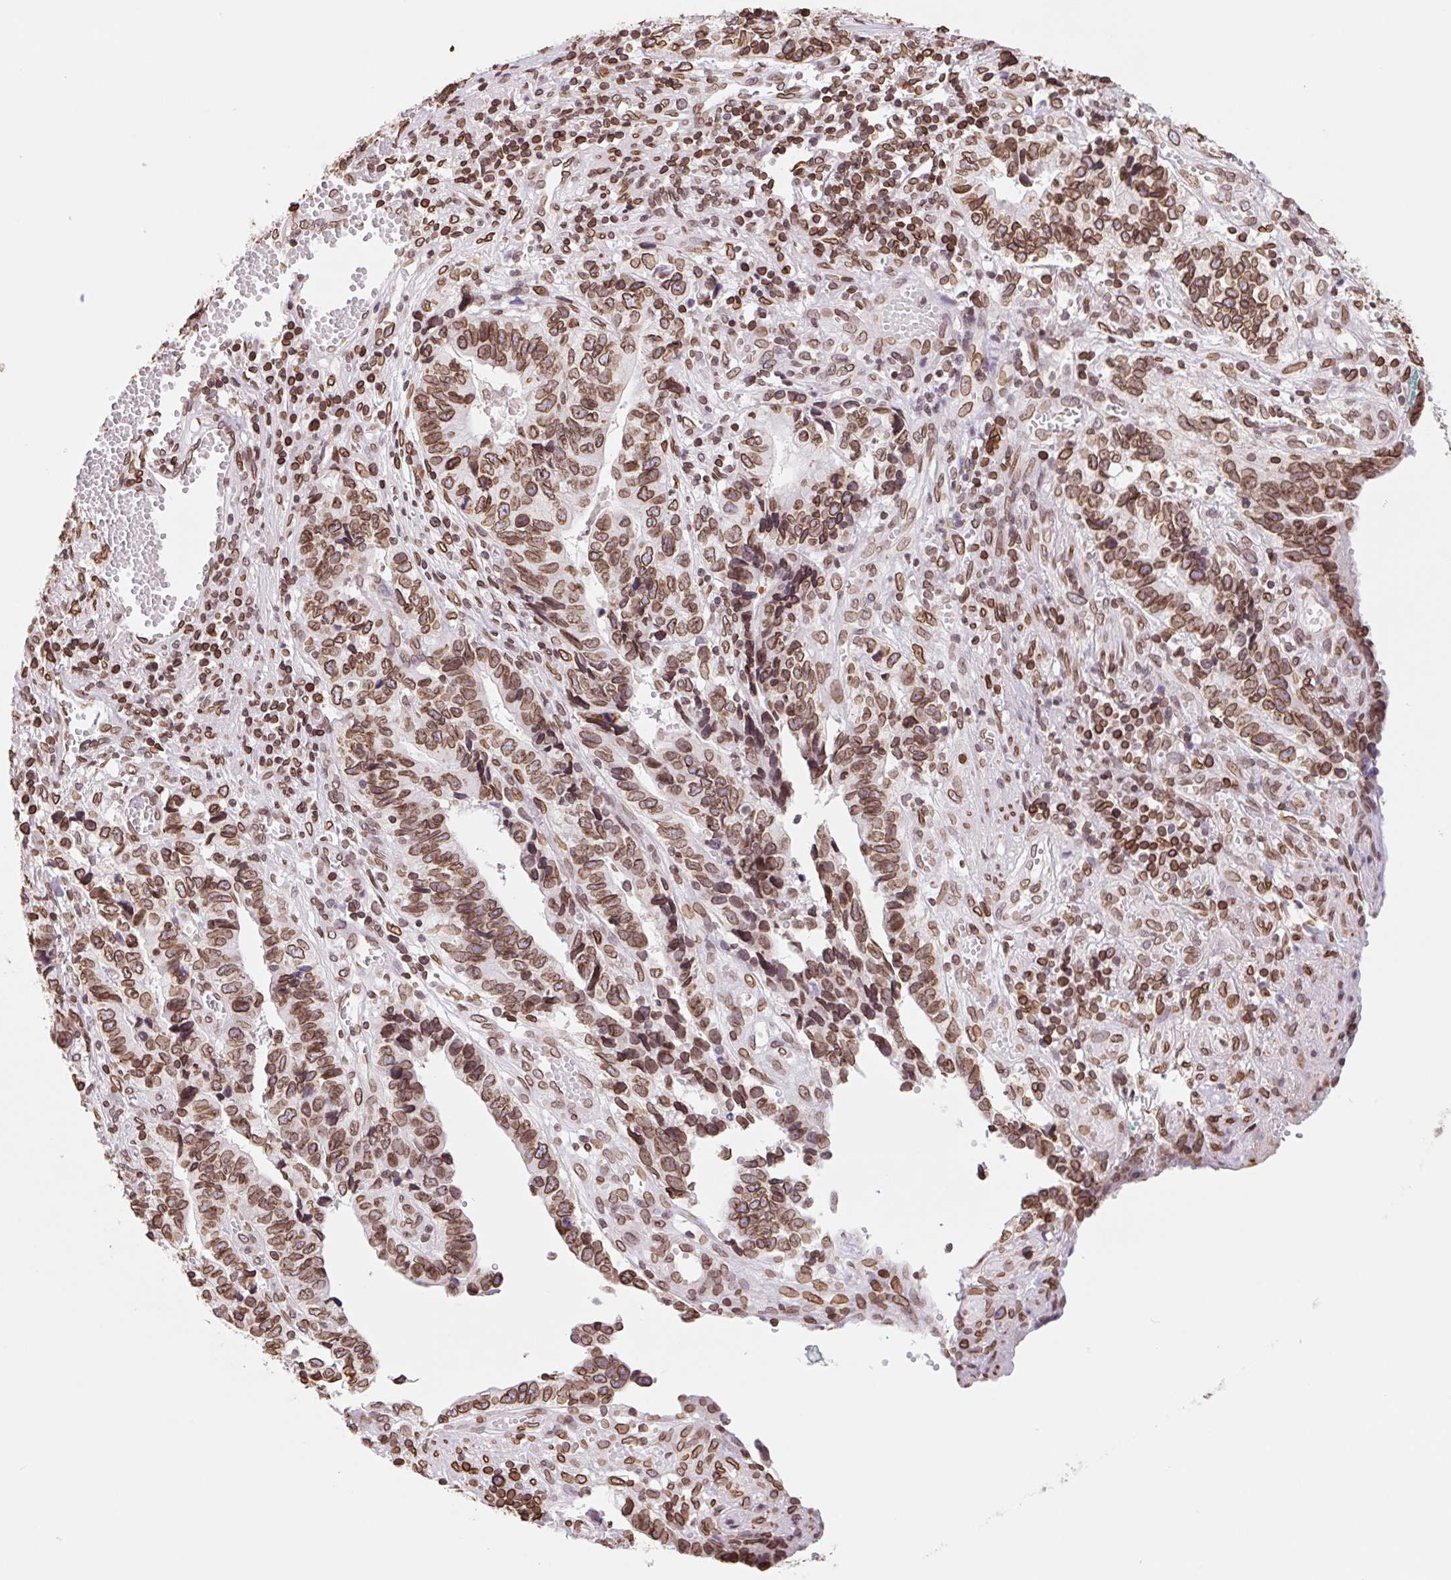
{"staining": {"intensity": "strong", "quantity": ">75%", "location": "cytoplasmic/membranous,nuclear"}, "tissue": "stomach cancer", "cell_type": "Tumor cells", "image_type": "cancer", "snomed": [{"axis": "morphology", "description": "Adenocarcinoma, NOS"}, {"axis": "topography", "description": "Stomach, upper"}], "caption": "Immunohistochemistry (DAB (3,3'-diaminobenzidine)) staining of adenocarcinoma (stomach) exhibits strong cytoplasmic/membranous and nuclear protein staining in approximately >75% of tumor cells.", "gene": "LMNB2", "patient": {"sex": "female", "age": 67}}